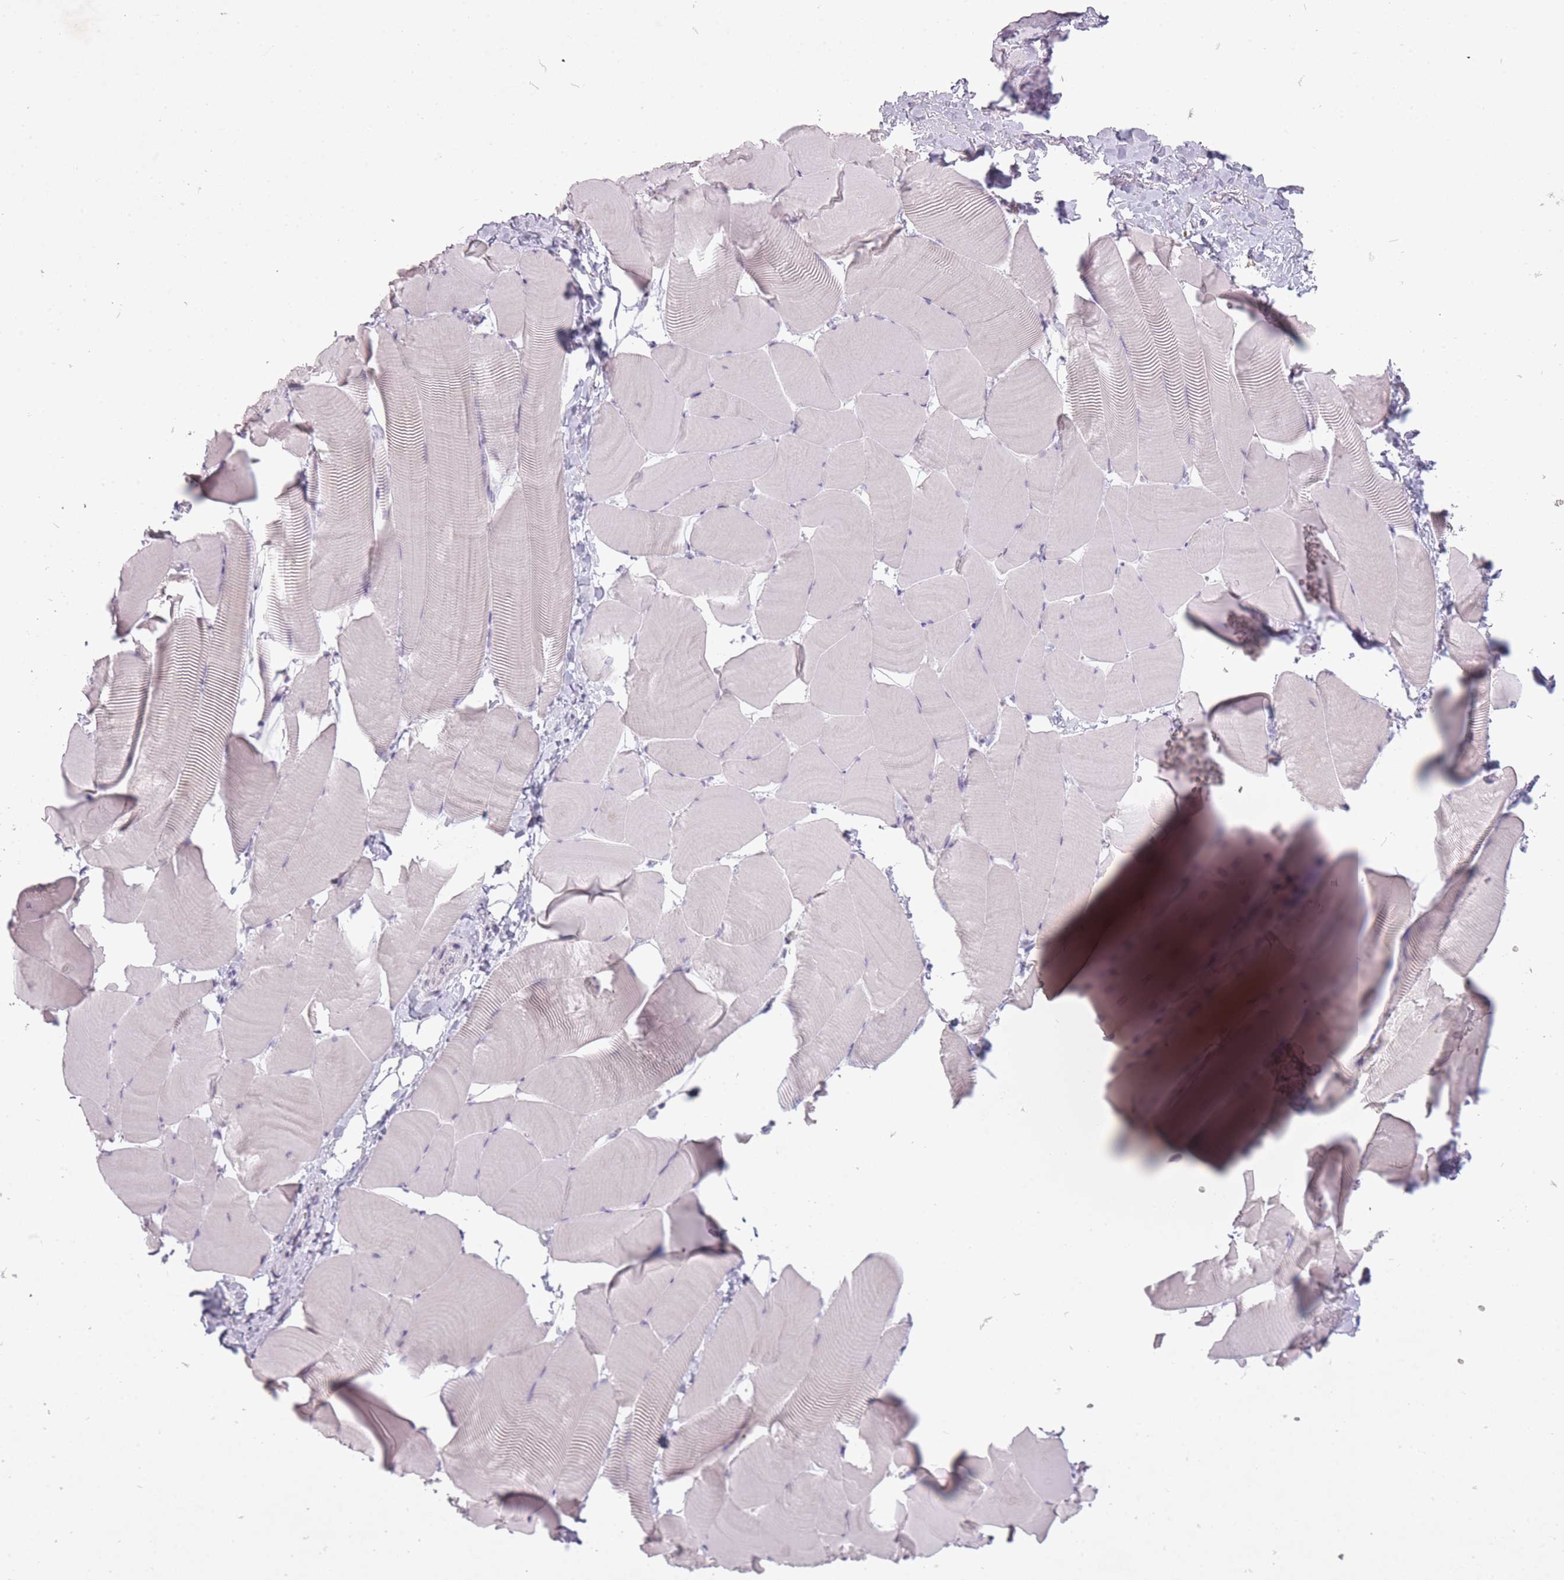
{"staining": {"intensity": "negative", "quantity": "none", "location": "none"}, "tissue": "skeletal muscle", "cell_type": "Myocytes", "image_type": "normal", "snomed": [{"axis": "morphology", "description": "Normal tissue, NOS"}, {"axis": "topography", "description": "Skeletal muscle"}], "caption": "A high-resolution image shows immunohistochemistry staining of unremarkable skeletal muscle, which shows no significant positivity in myocytes.", "gene": "FAM43B", "patient": {"sex": "male", "age": 25}}